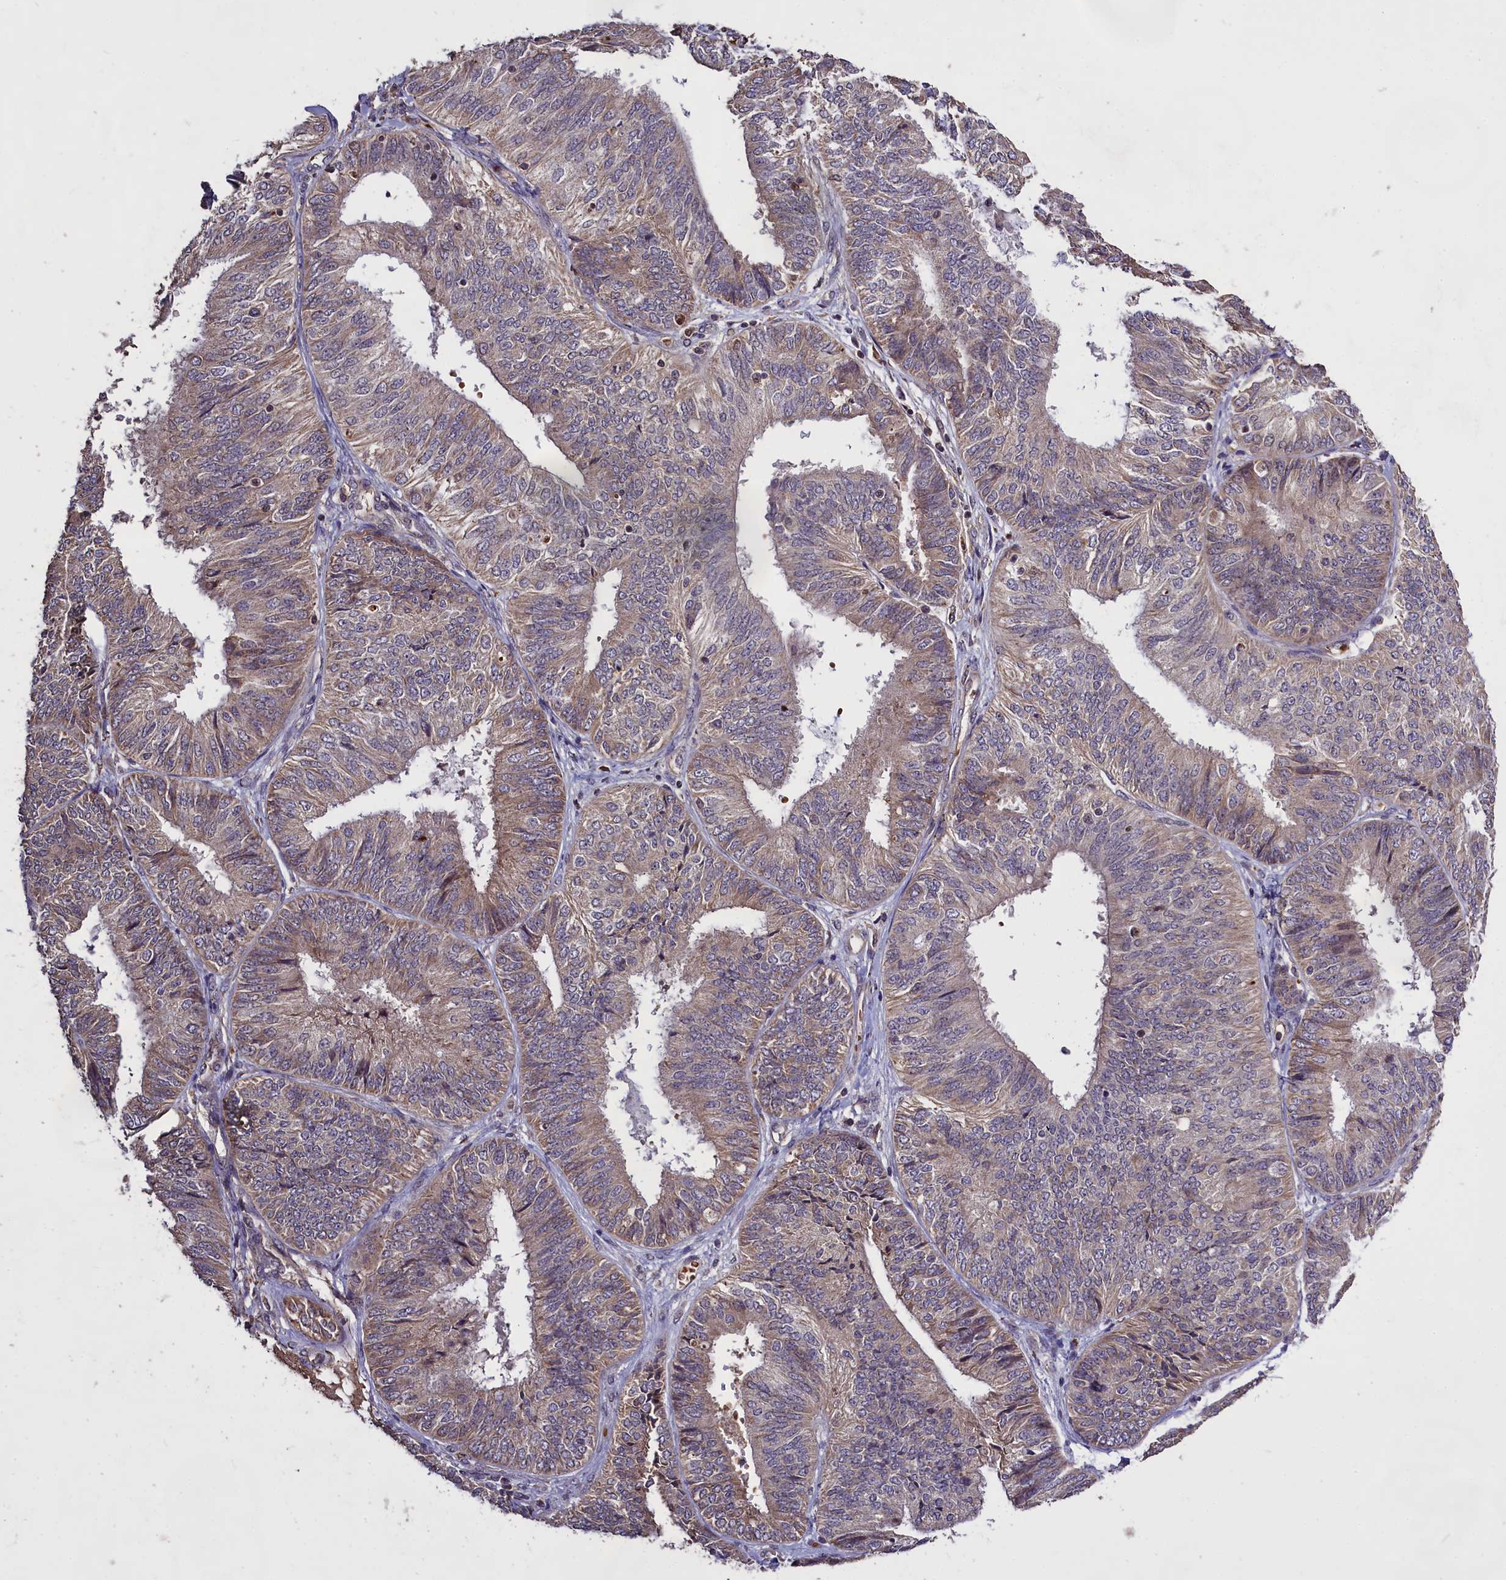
{"staining": {"intensity": "weak", "quantity": "25%-75%", "location": "cytoplasmic/membranous"}, "tissue": "endometrial cancer", "cell_type": "Tumor cells", "image_type": "cancer", "snomed": [{"axis": "morphology", "description": "Adenocarcinoma, NOS"}, {"axis": "topography", "description": "Endometrium"}], "caption": "Protein staining of adenocarcinoma (endometrial) tissue displays weak cytoplasmic/membranous staining in about 25%-75% of tumor cells.", "gene": "CLRN2", "patient": {"sex": "female", "age": 58}}